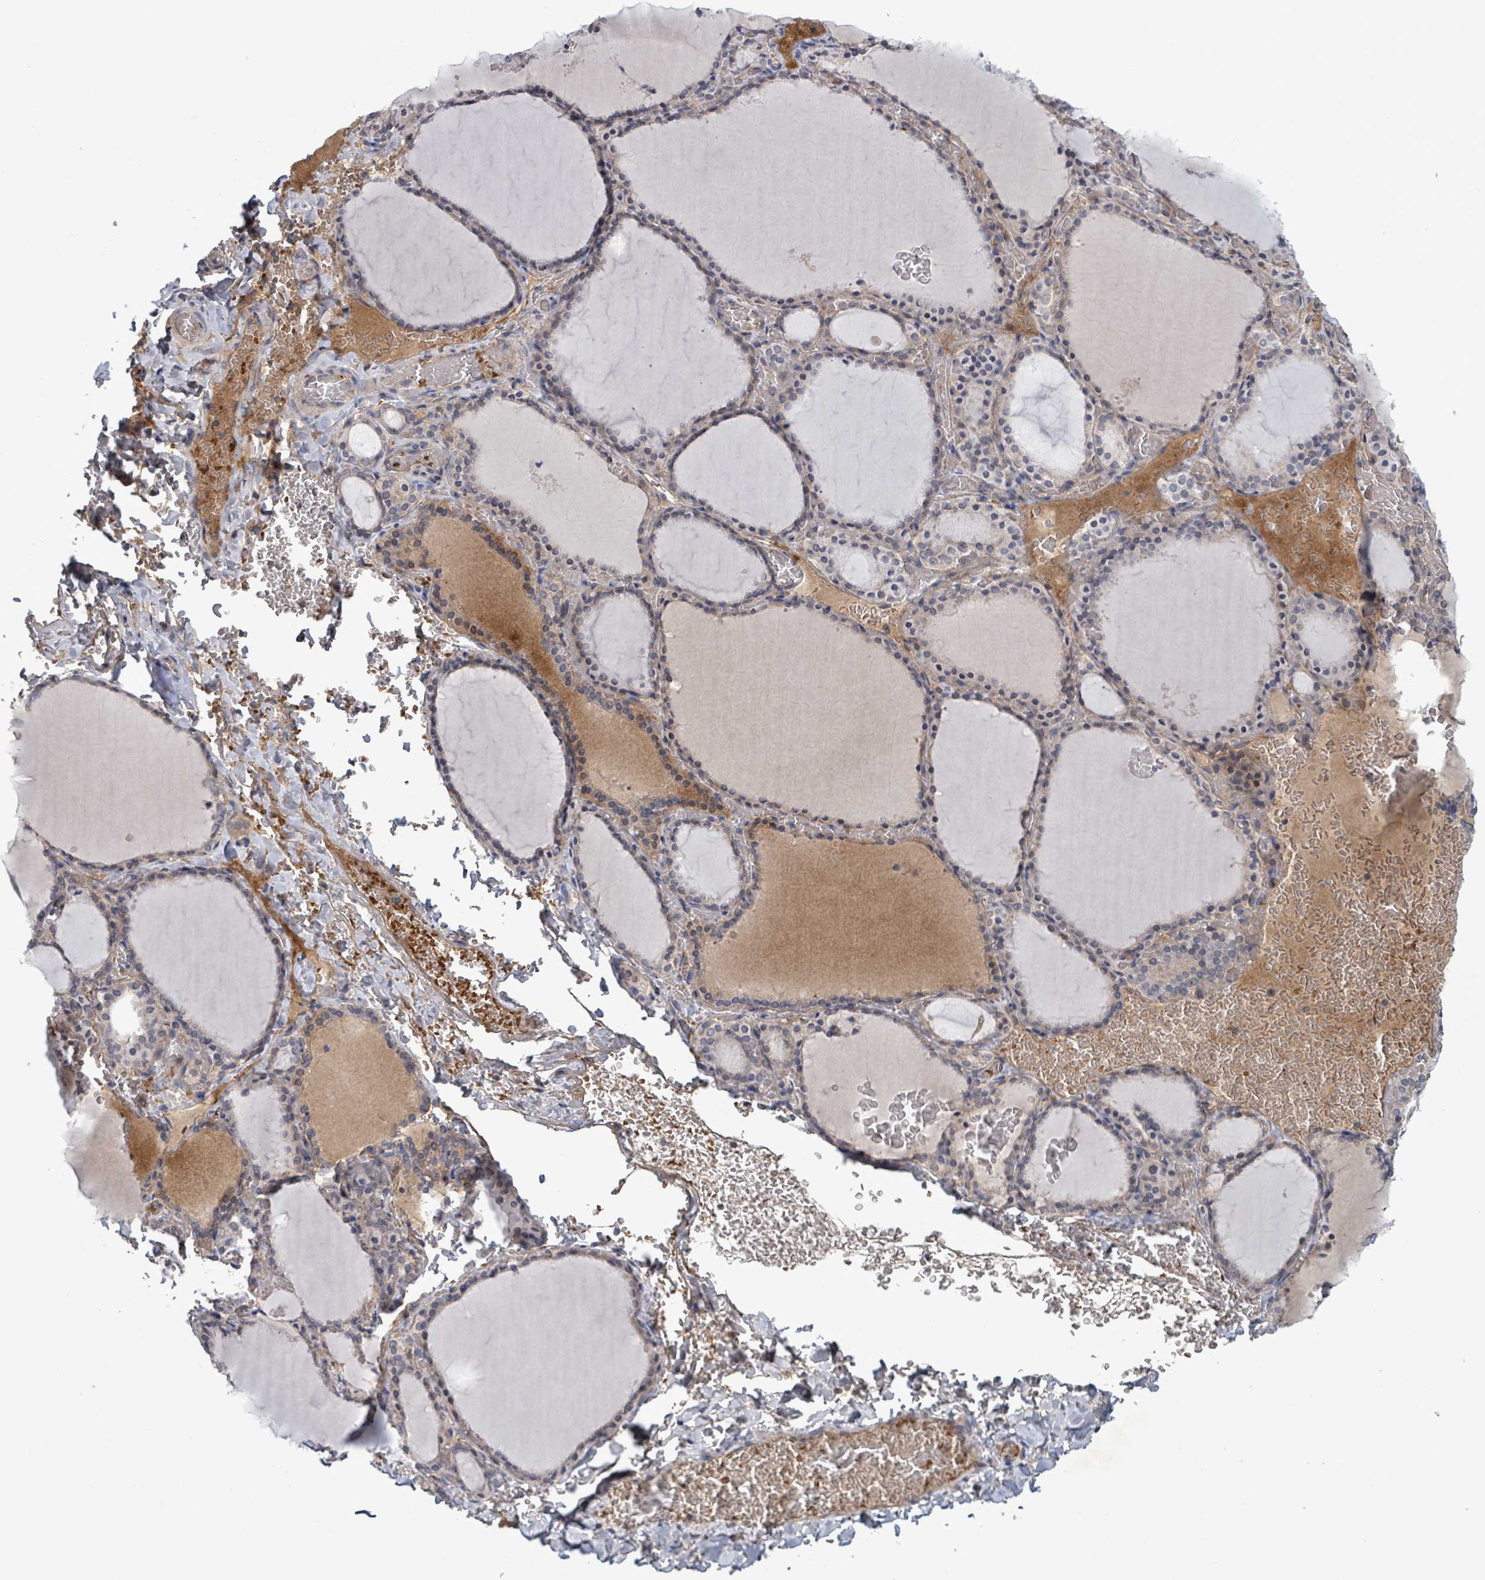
{"staining": {"intensity": "negative", "quantity": "none", "location": "none"}, "tissue": "thyroid gland", "cell_type": "Glandular cells", "image_type": "normal", "snomed": [{"axis": "morphology", "description": "Normal tissue, NOS"}, {"axis": "topography", "description": "Thyroid gland"}], "caption": "Glandular cells show no significant protein positivity in normal thyroid gland.", "gene": "GRM8", "patient": {"sex": "female", "age": 39}}